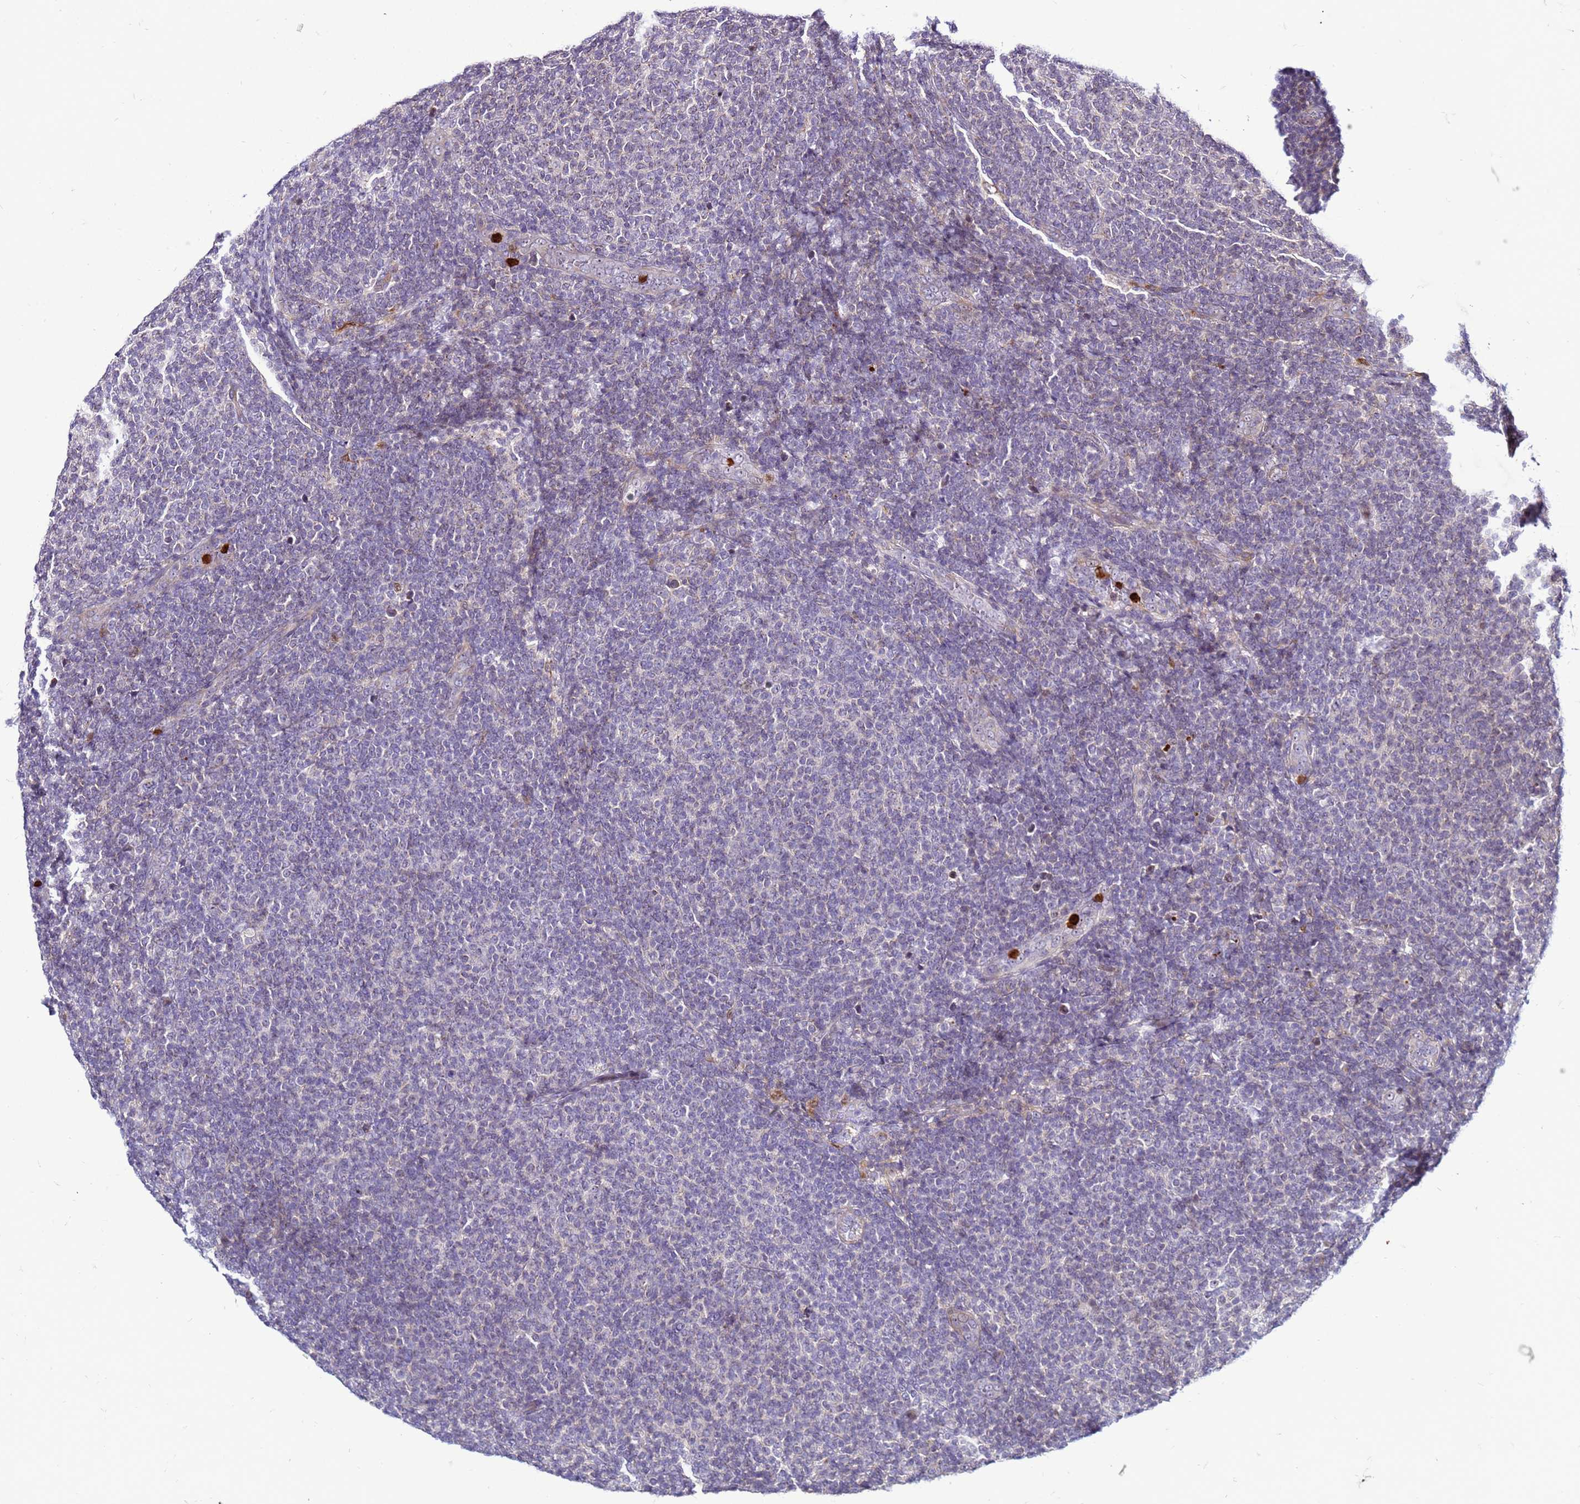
{"staining": {"intensity": "negative", "quantity": "none", "location": "none"}, "tissue": "lymphoma", "cell_type": "Tumor cells", "image_type": "cancer", "snomed": [{"axis": "morphology", "description": "Malignant lymphoma, non-Hodgkin's type, Low grade"}, {"axis": "topography", "description": "Lymph node"}], "caption": "Immunohistochemical staining of lymphoma shows no significant staining in tumor cells.", "gene": "VPS4B", "patient": {"sex": "male", "age": 66}}